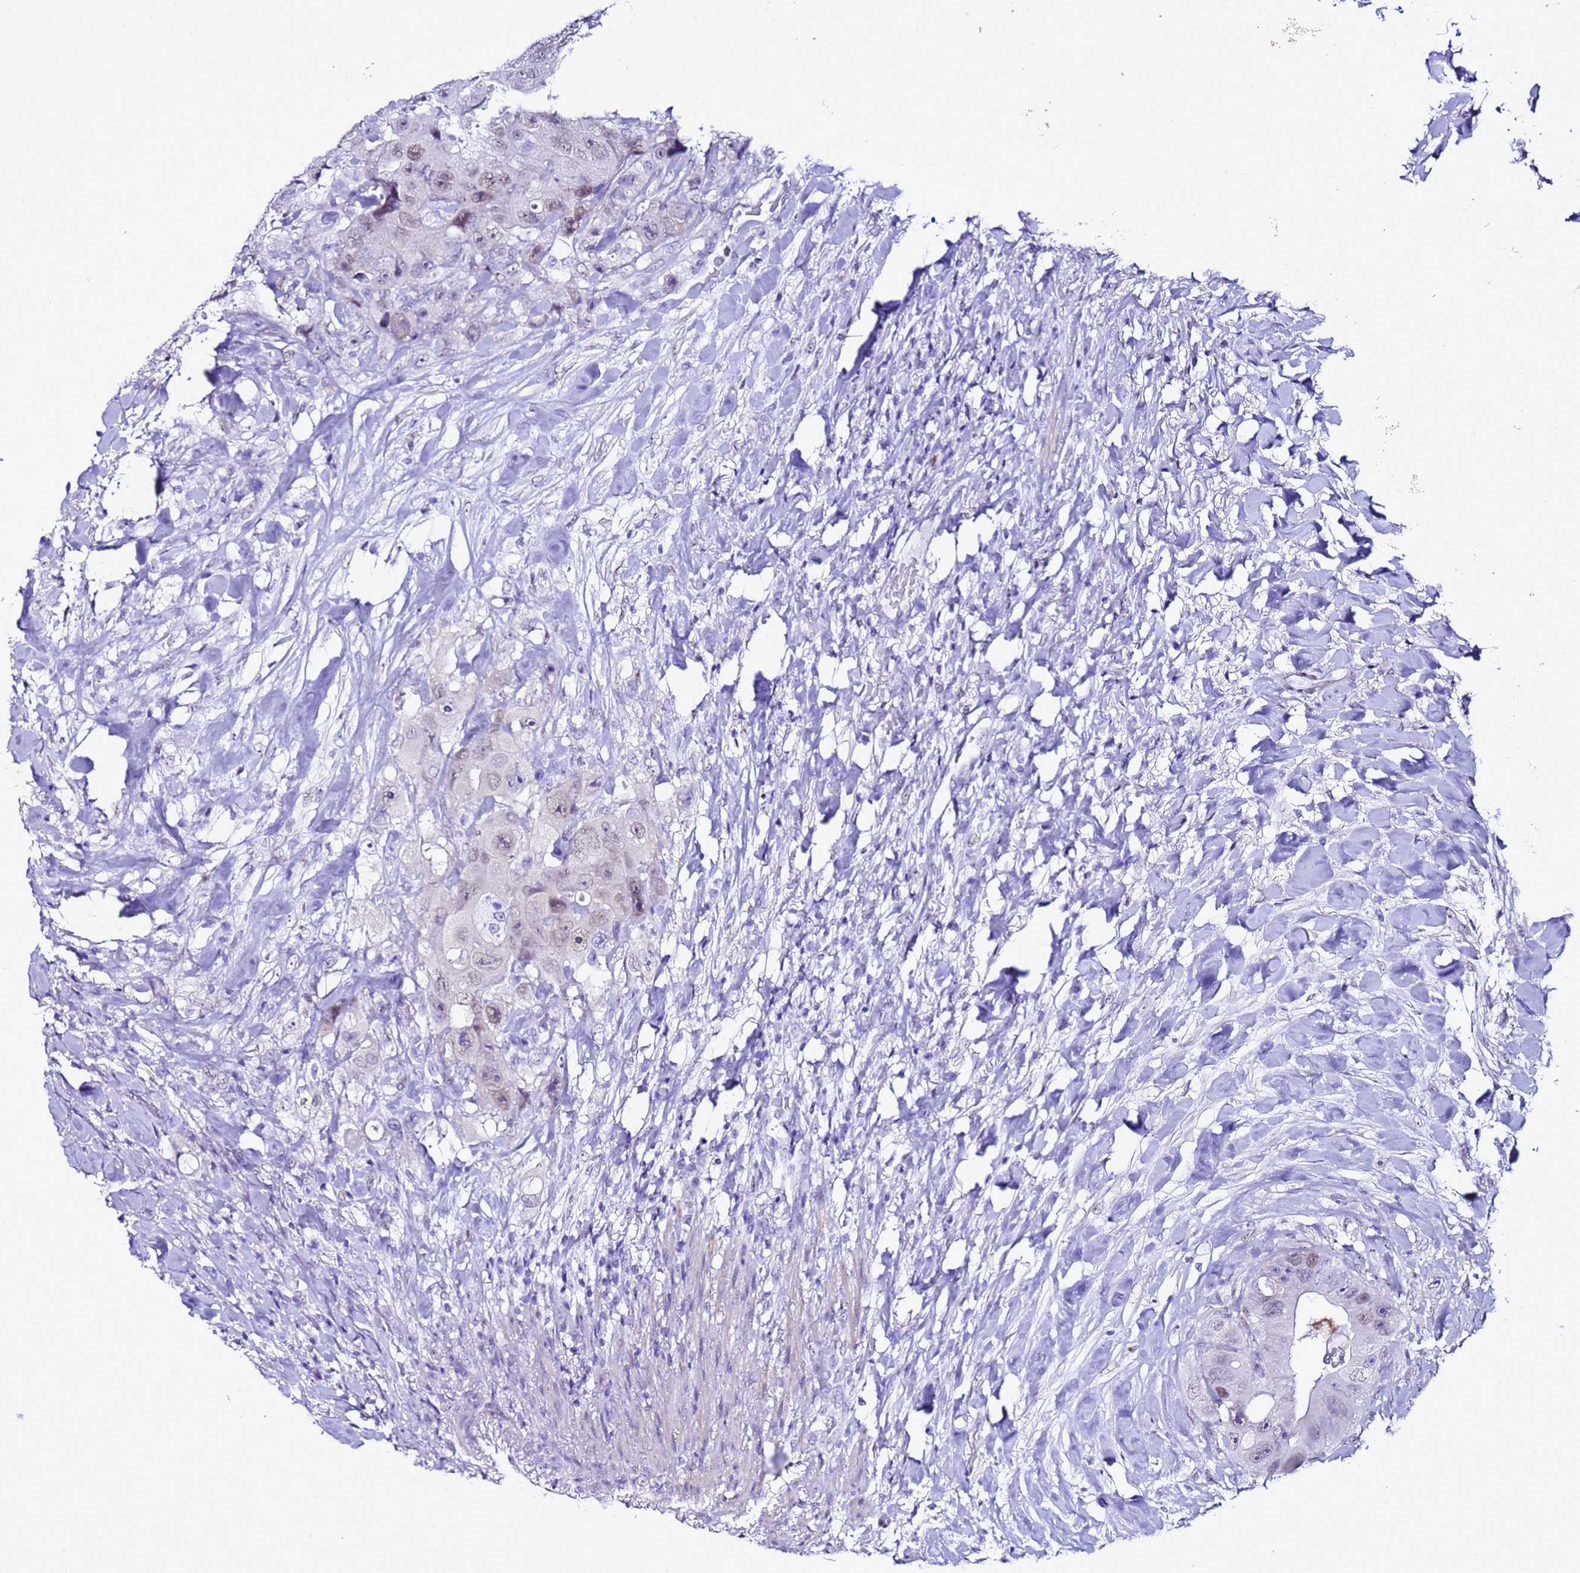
{"staining": {"intensity": "weak", "quantity": "25%-75%", "location": "nuclear"}, "tissue": "colorectal cancer", "cell_type": "Tumor cells", "image_type": "cancer", "snomed": [{"axis": "morphology", "description": "Adenocarcinoma, NOS"}, {"axis": "topography", "description": "Colon"}], "caption": "Protein expression analysis of human colorectal cancer (adenocarcinoma) reveals weak nuclear staining in approximately 25%-75% of tumor cells.", "gene": "BCL7A", "patient": {"sex": "female", "age": 46}}